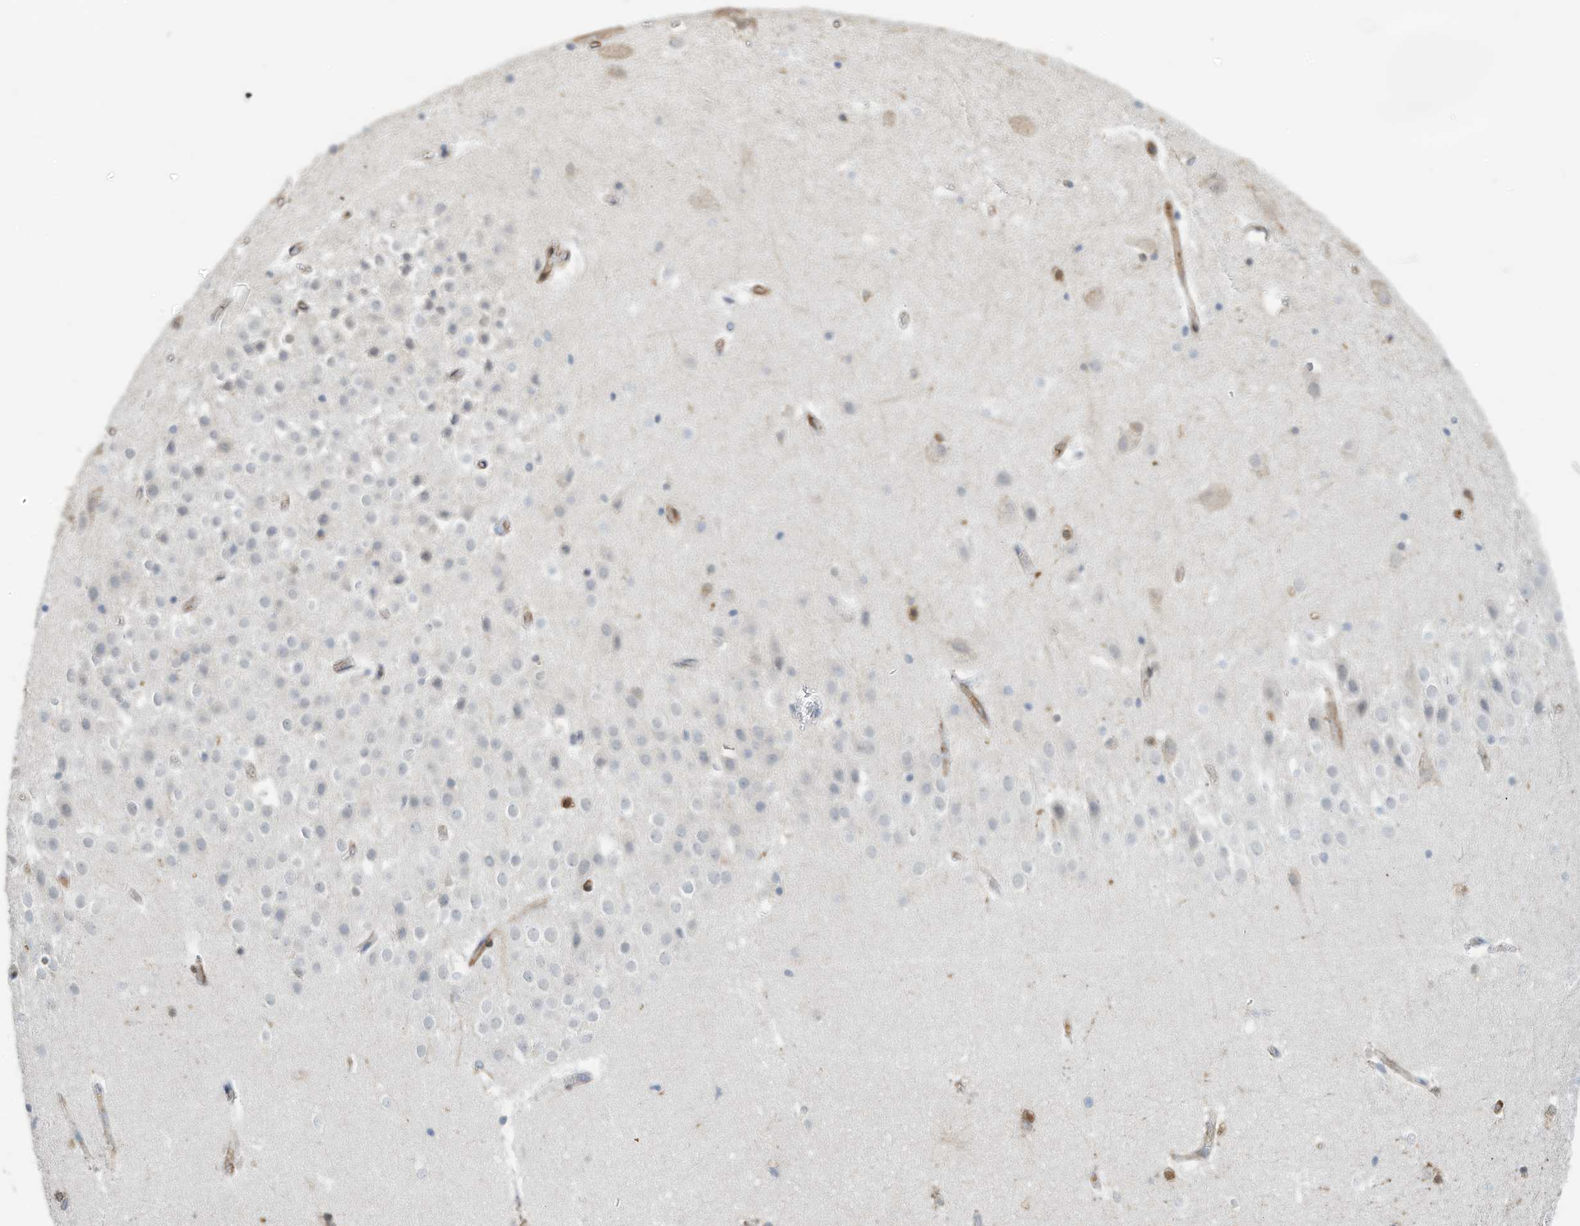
{"staining": {"intensity": "weak", "quantity": "<25%", "location": "cytoplasmic/membranous"}, "tissue": "hippocampus", "cell_type": "Glial cells", "image_type": "normal", "snomed": [{"axis": "morphology", "description": "Normal tissue, NOS"}, {"axis": "topography", "description": "Hippocampus"}], "caption": "This is a photomicrograph of immunohistochemistry (IHC) staining of benign hippocampus, which shows no positivity in glial cells. The staining is performed using DAB (3,3'-diaminobenzidine) brown chromogen with nuclei counter-stained in using hematoxylin.", "gene": "ZBTB45", "patient": {"sex": "female", "age": 52}}